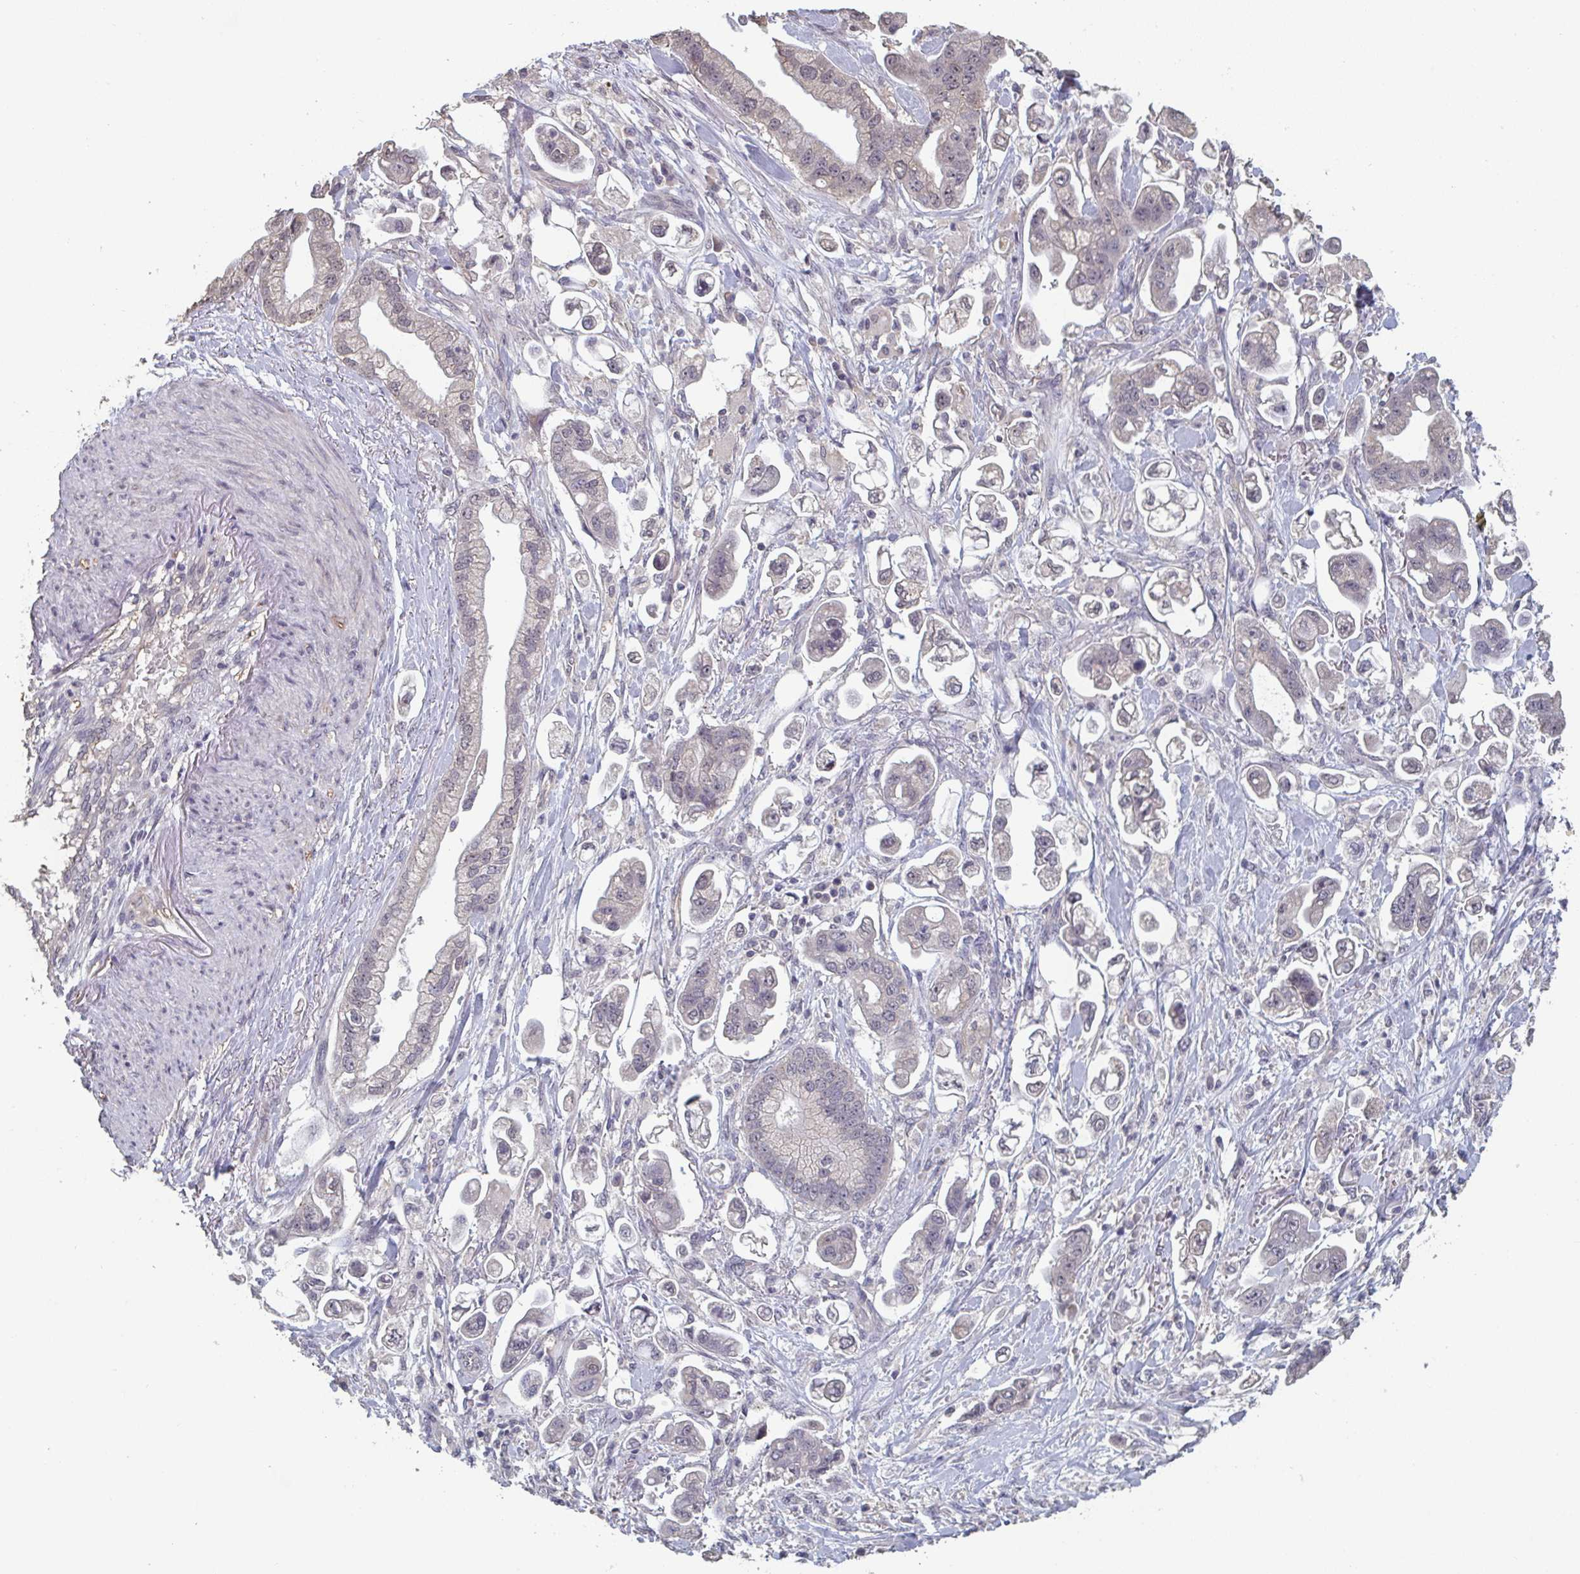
{"staining": {"intensity": "weak", "quantity": "<25%", "location": "cytoplasmic/membranous,nuclear"}, "tissue": "stomach cancer", "cell_type": "Tumor cells", "image_type": "cancer", "snomed": [{"axis": "morphology", "description": "Adenocarcinoma, NOS"}, {"axis": "topography", "description": "Stomach"}], "caption": "Human stomach cancer (adenocarcinoma) stained for a protein using immunohistochemistry (IHC) reveals no positivity in tumor cells.", "gene": "LIX1", "patient": {"sex": "male", "age": 62}}